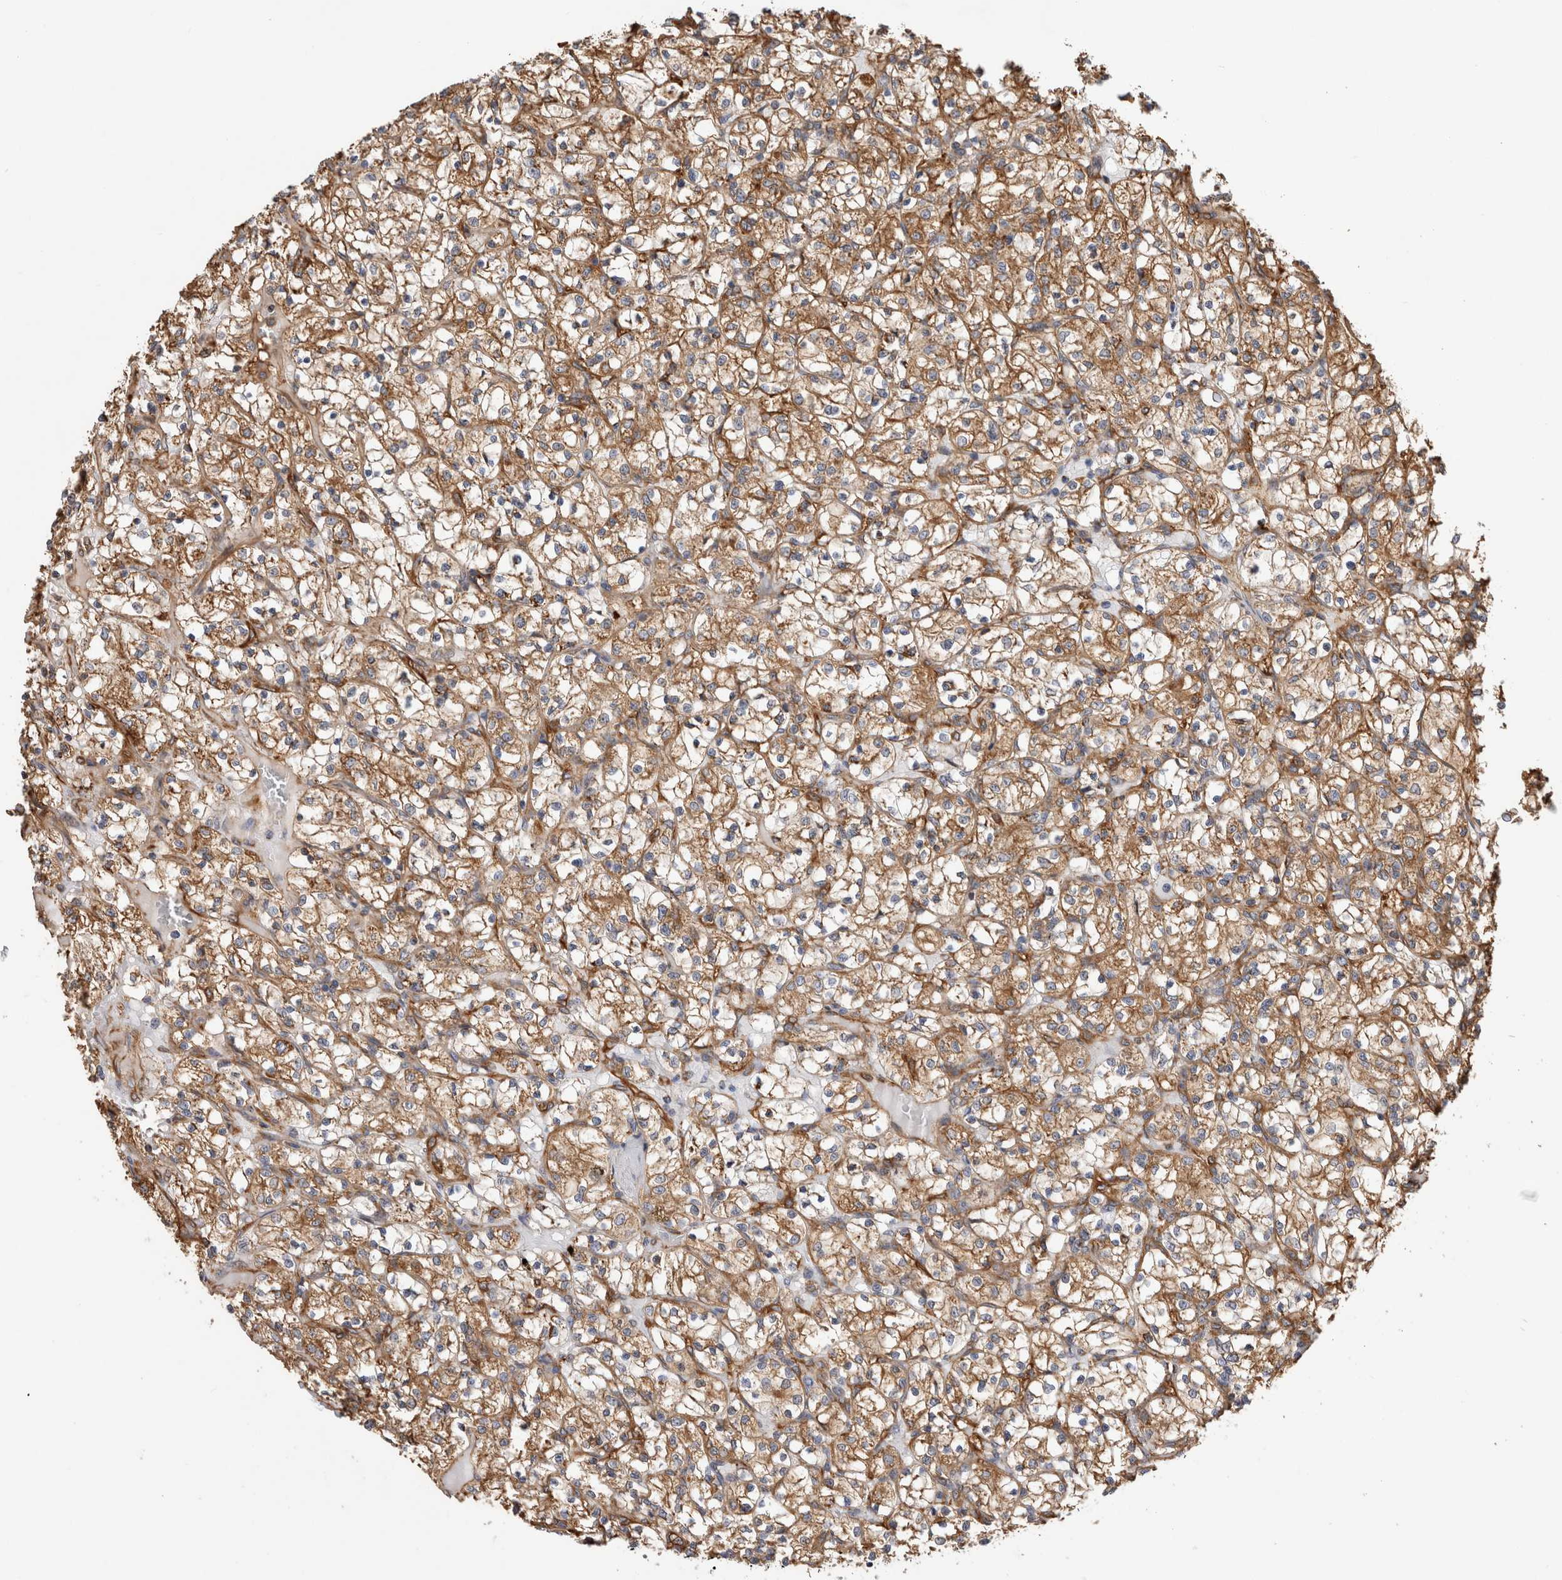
{"staining": {"intensity": "moderate", "quantity": ">75%", "location": "cytoplasmic/membranous"}, "tissue": "renal cancer", "cell_type": "Tumor cells", "image_type": "cancer", "snomed": [{"axis": "morphology", "description": "Adenocarcinoma, NOS"}, {"axis": "topography", "description": "Kidney"}], "caption": "Brown immunohistochemical staining in human renal cancer displays moderate cytoplasmic/membranous expression in about >75% of tumor cells. The protein of interest is stained brown, and the nuclei are stained in blue (DAB (3,3'-diaminobenzidine) IHC with brightfield microscopy, high magnification).", "gene": "ZNF397", "patient": {"sex": "female", "age": 69}}